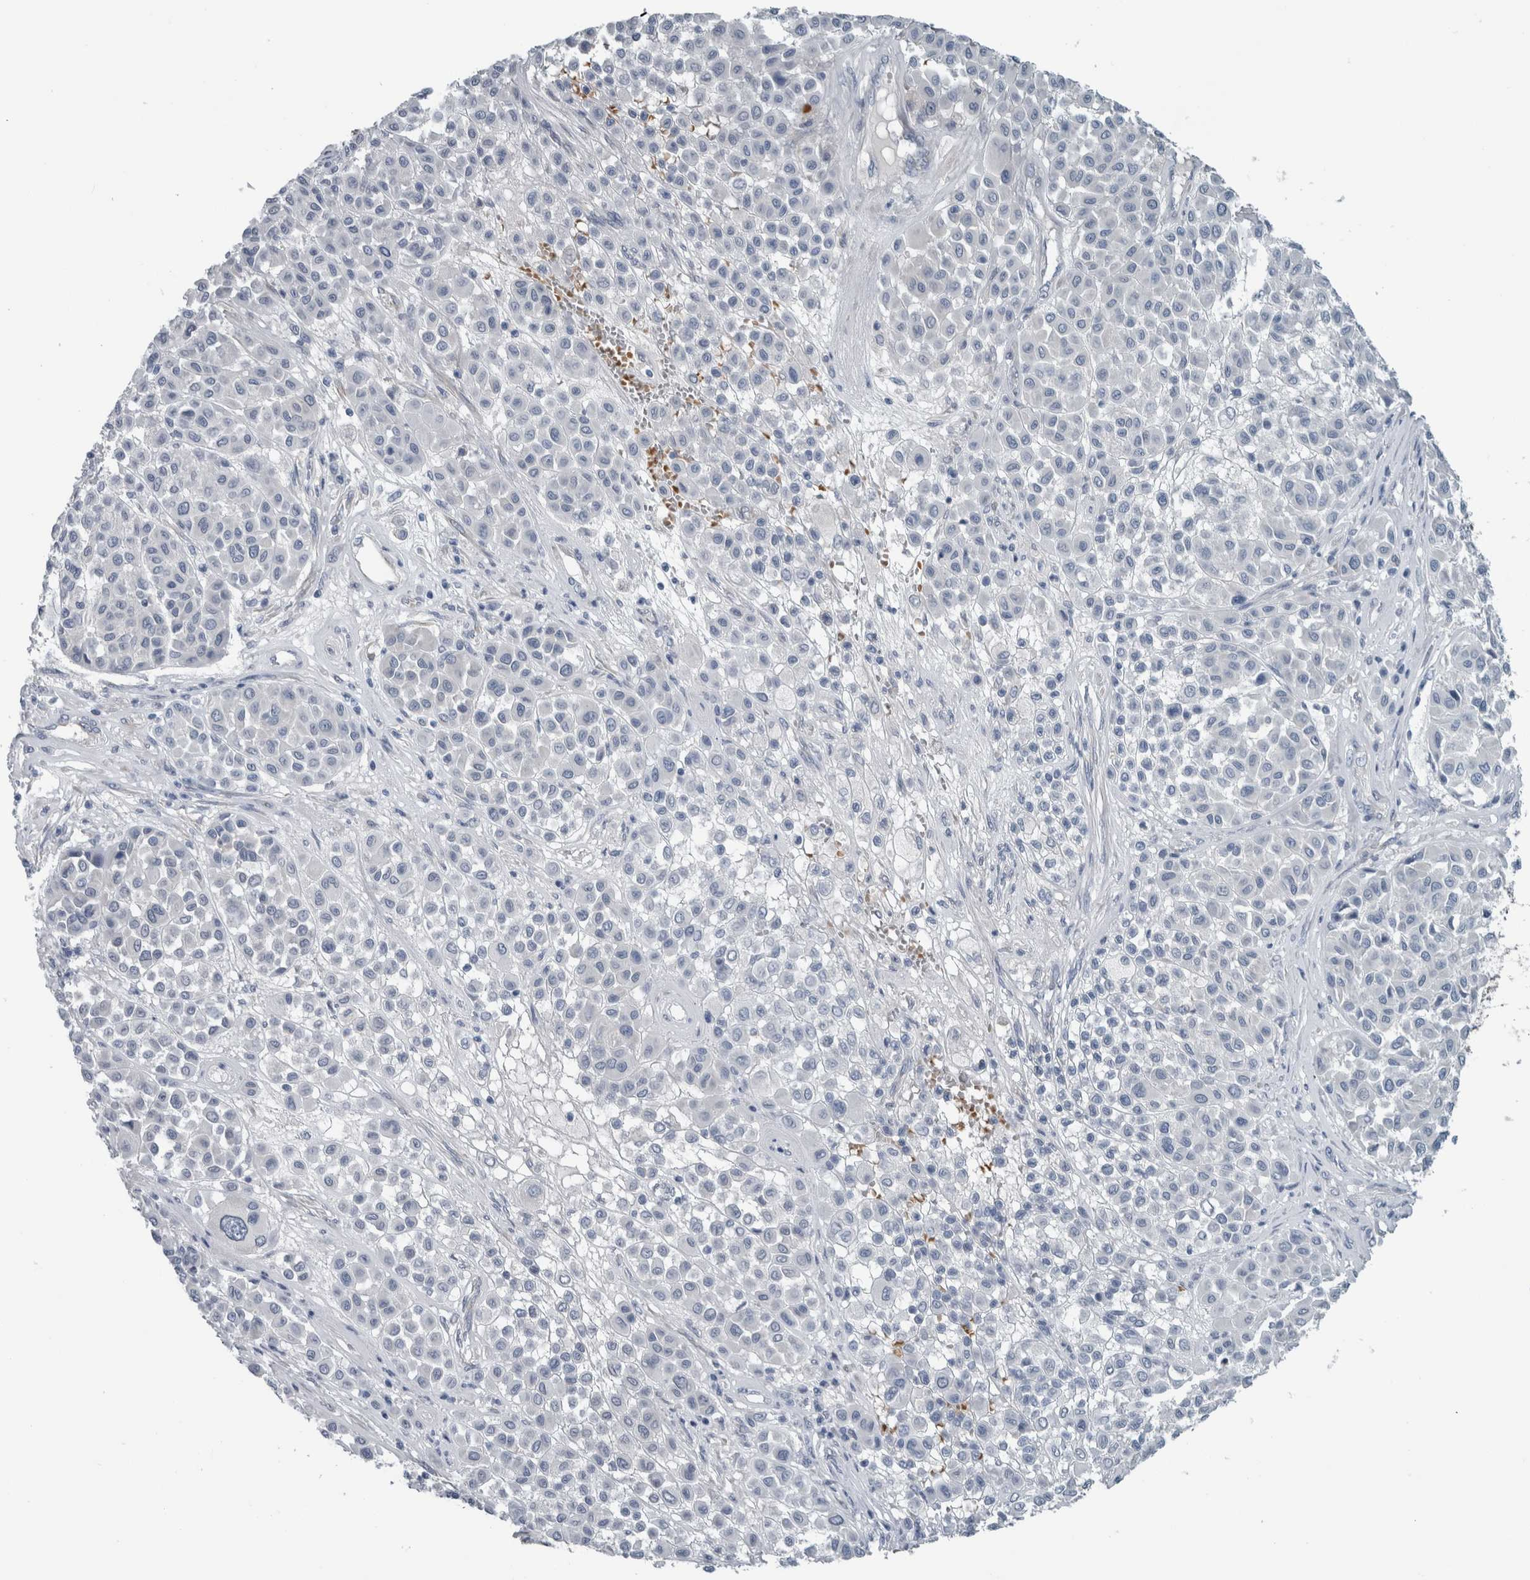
{"staining": {"intensity": "negative", "quantity": "none", "location": "none"}, "tissue": "melanoma", "cell_type": "Tumor cells", "image_type": "cancer", "snomed": [{"axis": "morphology", "description": "Malignant melanoma, Metastatic site"}, {"axis": "topography", "description": "Soft tissue"}], "caption": "This is an immunohistochemistry (IHC) photomicrograph of melanoma. There is no expression in tumor cells.", "gene": "SH3GL2", "patient": {"sex": "male", "age": 41}}